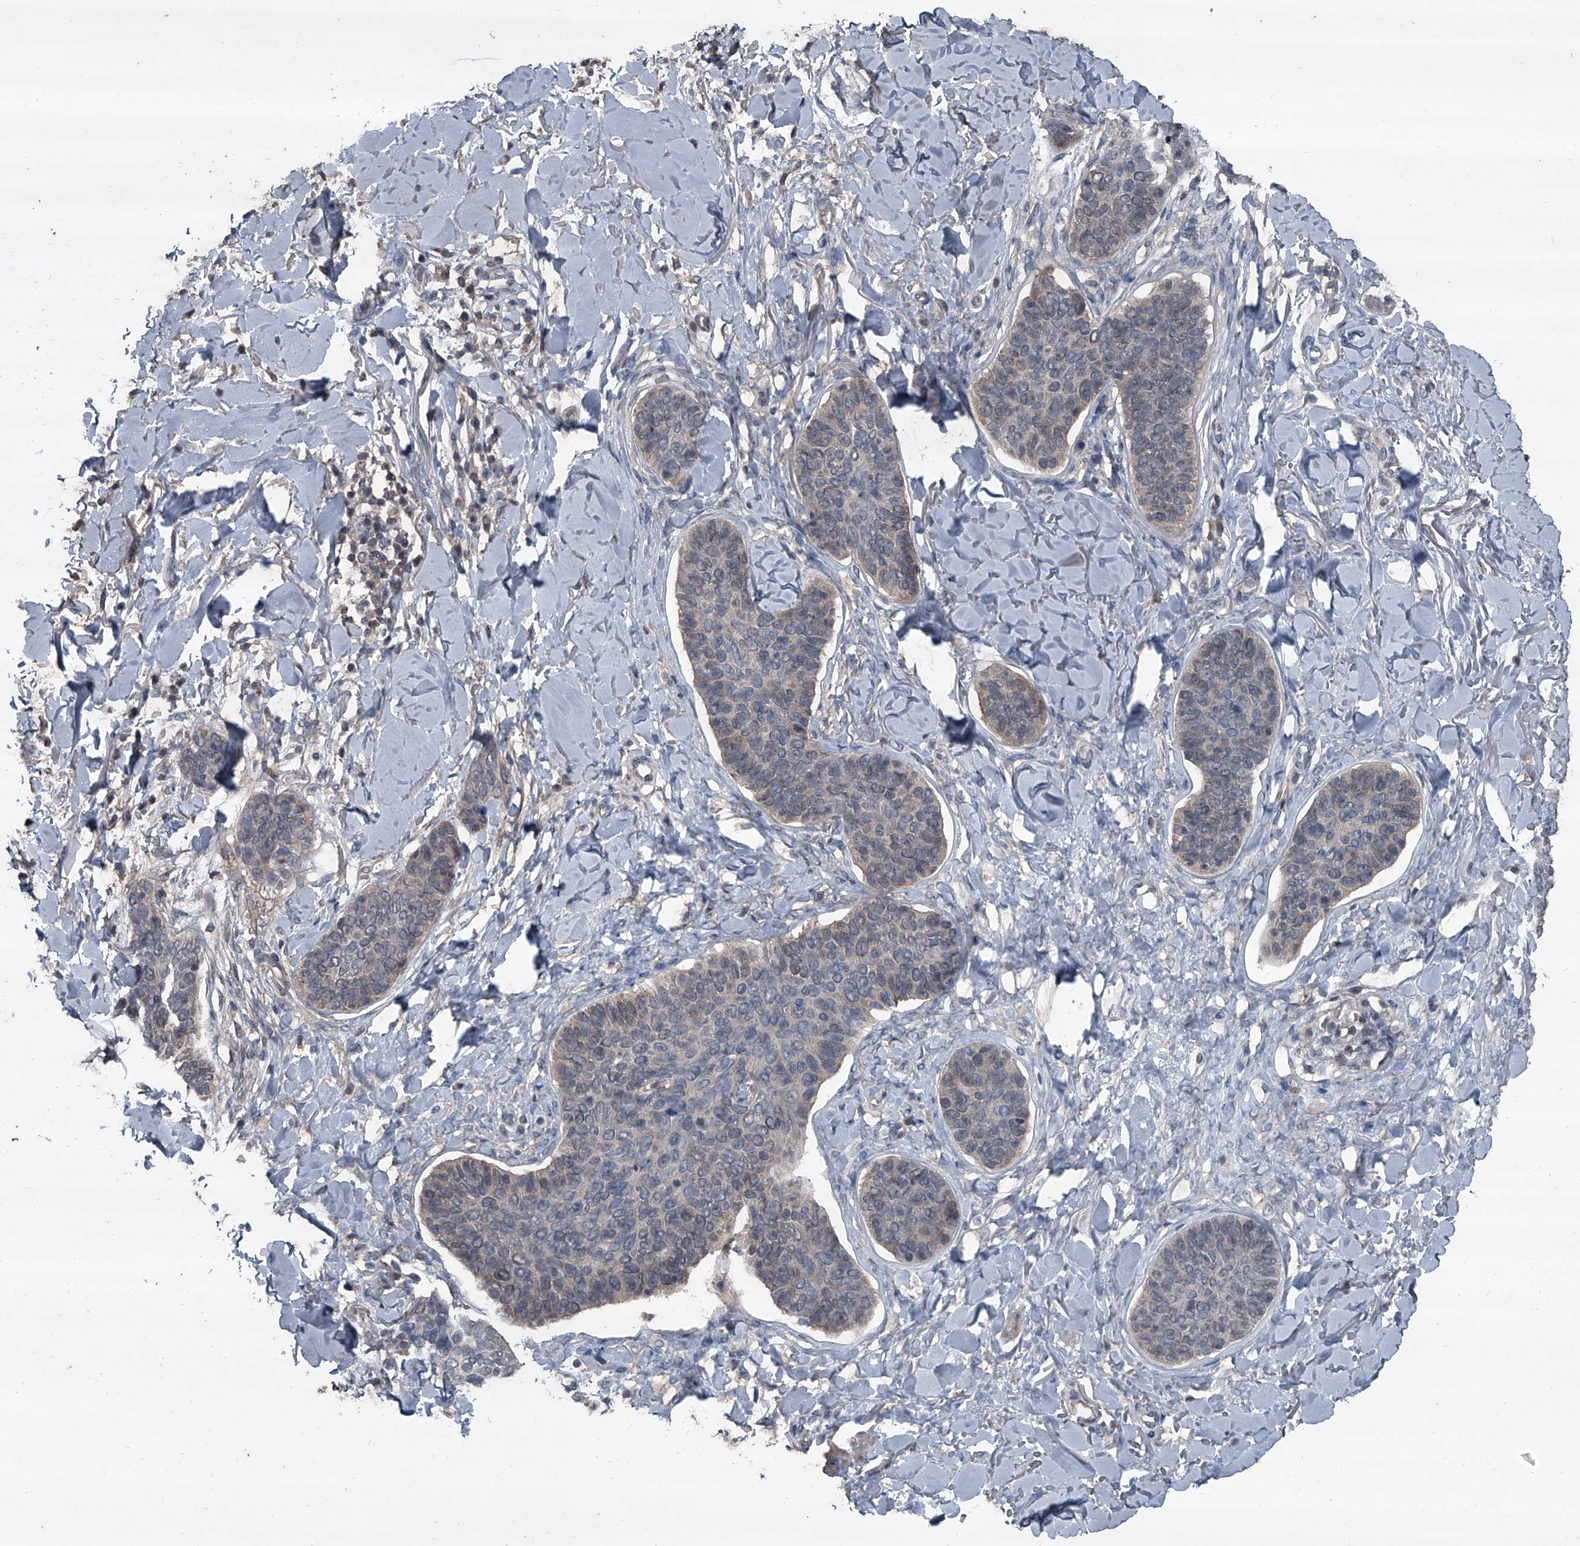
{"staining": {"intensity": "negative", "quantity": "none", "location": "none"}, "tissue": "skin cancer", "cell_type": "Tumor cells", "image_type": "cancer", "snomed": [{"axis": "morphology", "description": "Basal cell carcinoma"}, {"axis": "topography", "description": "Skin"}], "caption": "A histopathology image of human skin basal cell carcinoma is negative for staining in tumor cells.", "gene": "OARD1", "patient": {"sex": "male", "age": 85}}